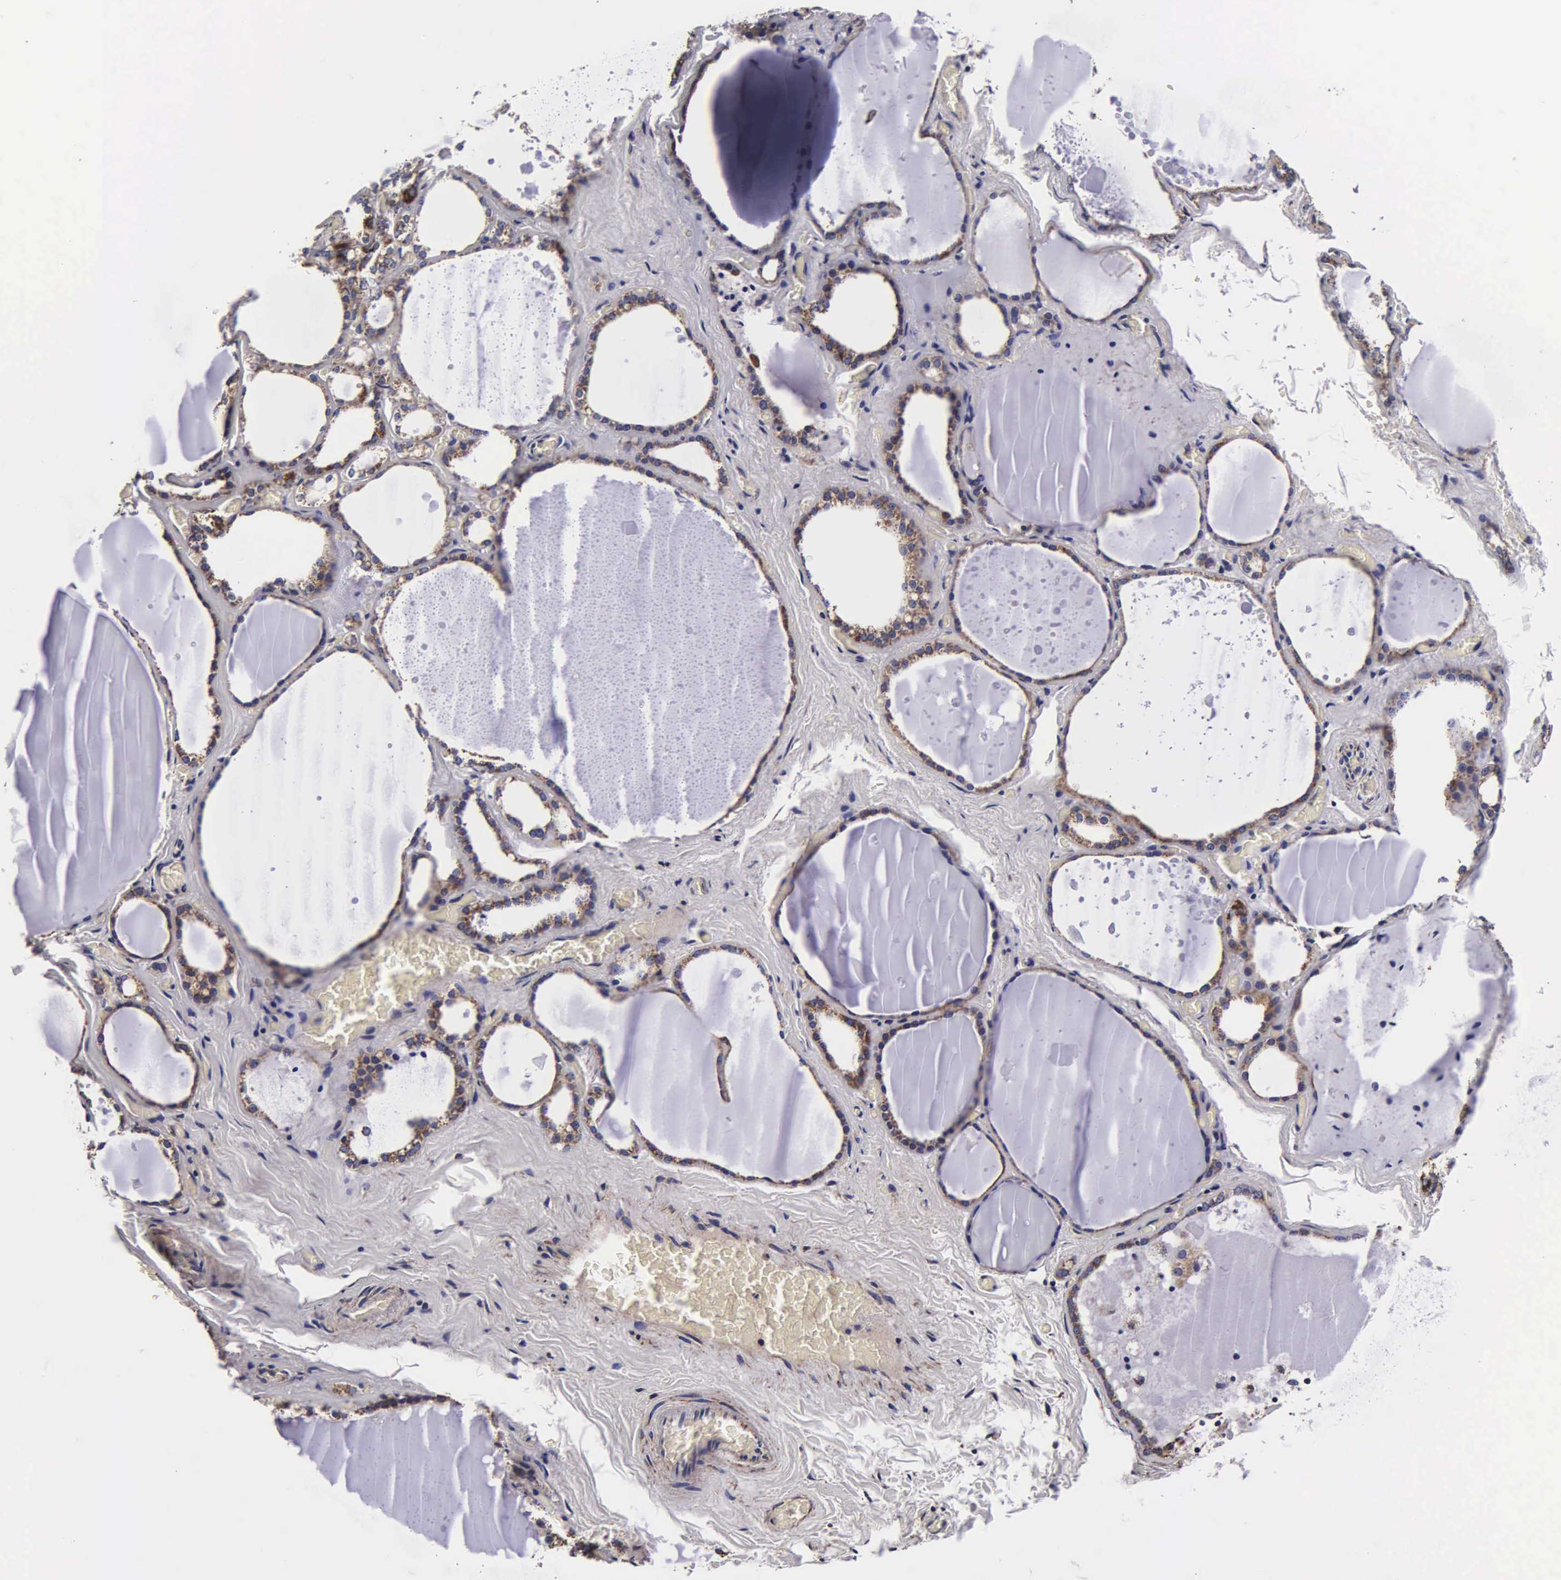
{"staining": {"intensity": "weak", "quantity": ">75%", "location": "cytoplasmic/membranous"}, "tissue": "thyroid gland", "cell_type": "Glandular cells", "image_type": "normal", "snomed": [{"axis": "morphology", "description": "Normal tissue, NOS"}, {"axis": "topography", "description": "Thyroid gland"}], "caption": "Protein staining of normal thyroid gland shows weak cytoplasmic/membranous staining in approximately >75% of glandular cells. (DAB (3,3'-diaminobenzidine) IHC with brightfield microscopy, high magnification).", "gene": "PSMA3", "patient": {"sex": "male", "age": 76}}